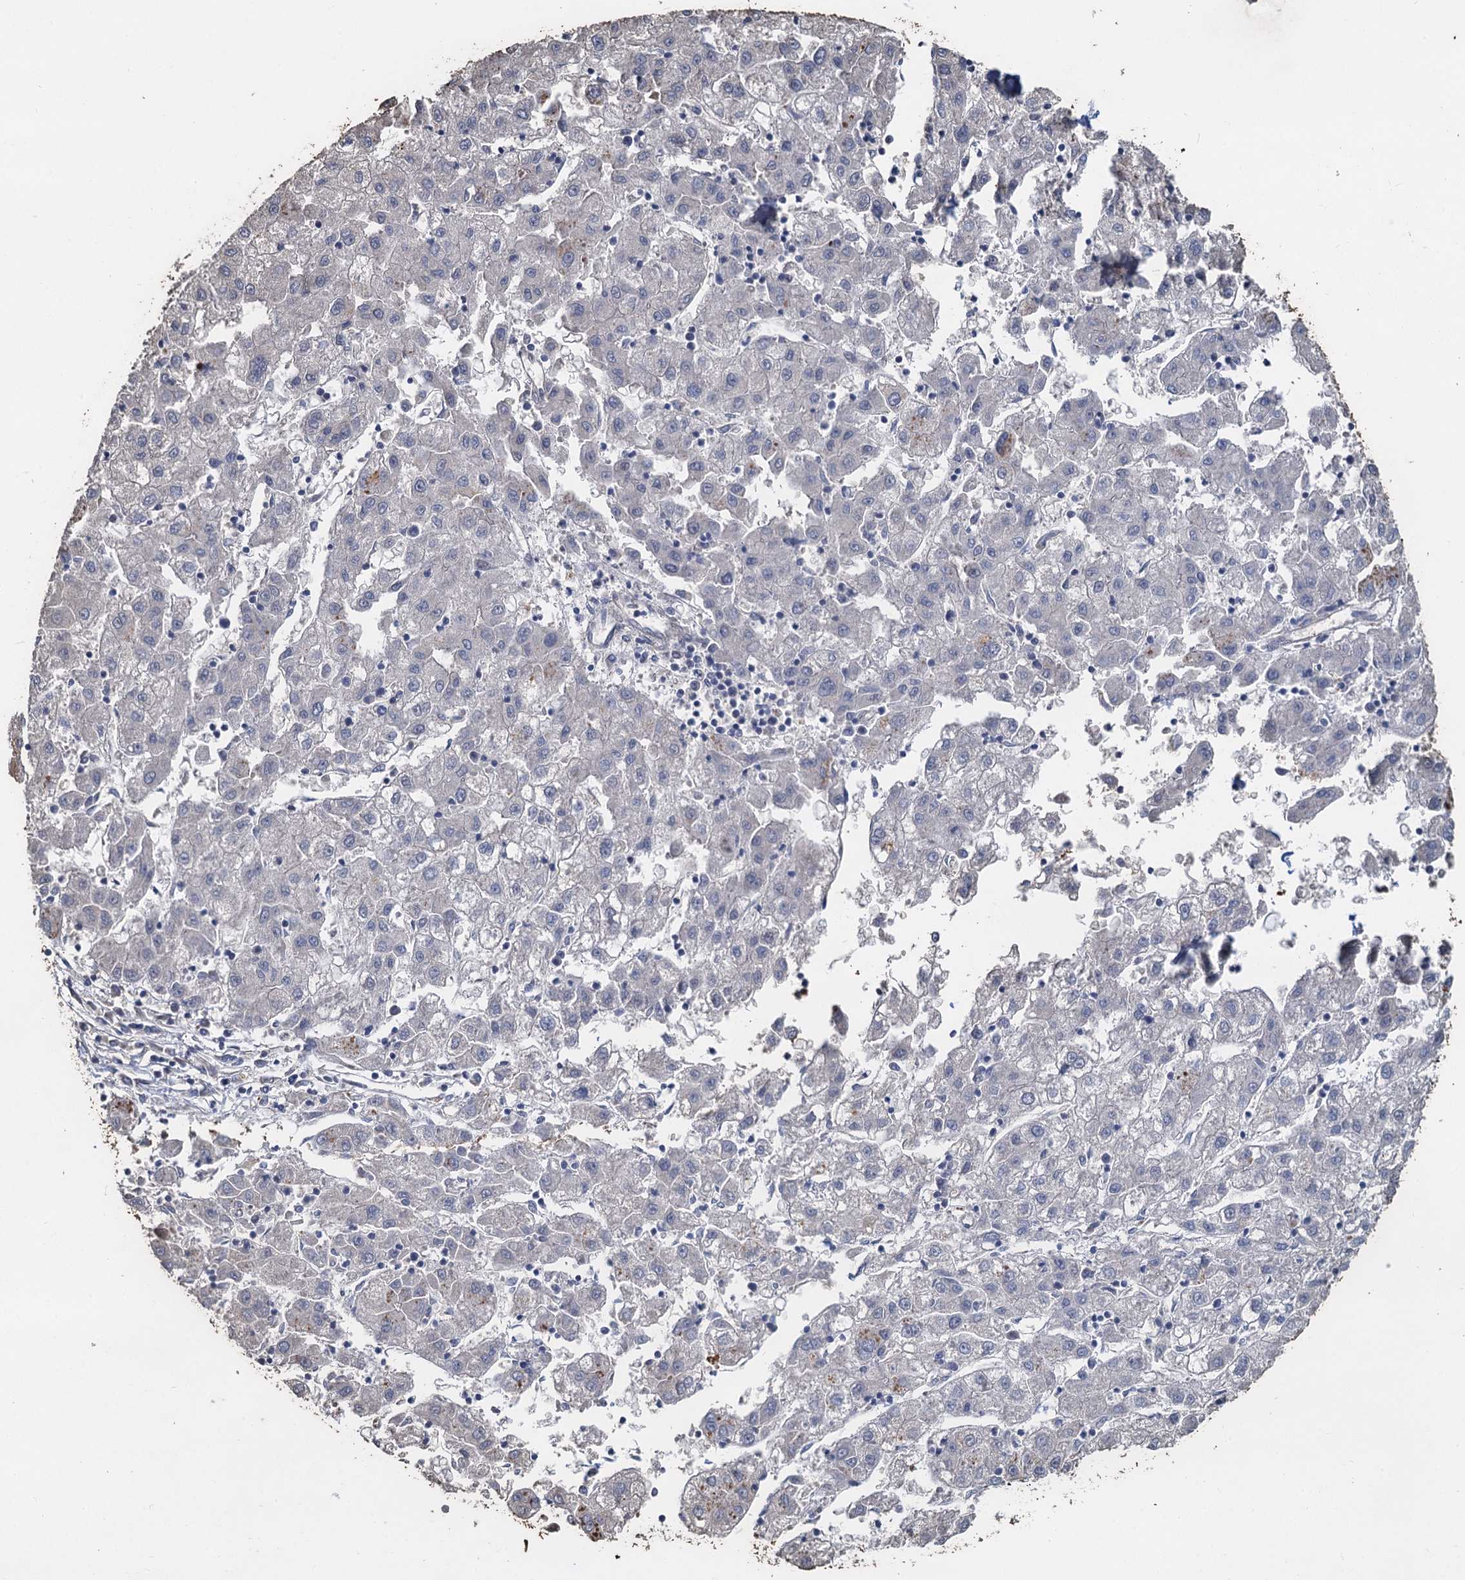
{"staining": {"intensity": "negative", "quantity": "none", "location": "none"}, "tissue": "liver cancer", "cell_type": "Tumor cells", "image_type": "cancer", "snomed": [{"axis": "morphology", "description": "Carcinoma, Hepatocellular, NOS"}, {"axis": "topography", "description": "Liver"}], "caption": "A photomicrograph of liver cancer stained for a protein displays no brown staining in tumor cells.", "gene": "TCTN2", "patient": {"sex": "male", "age": 72}}